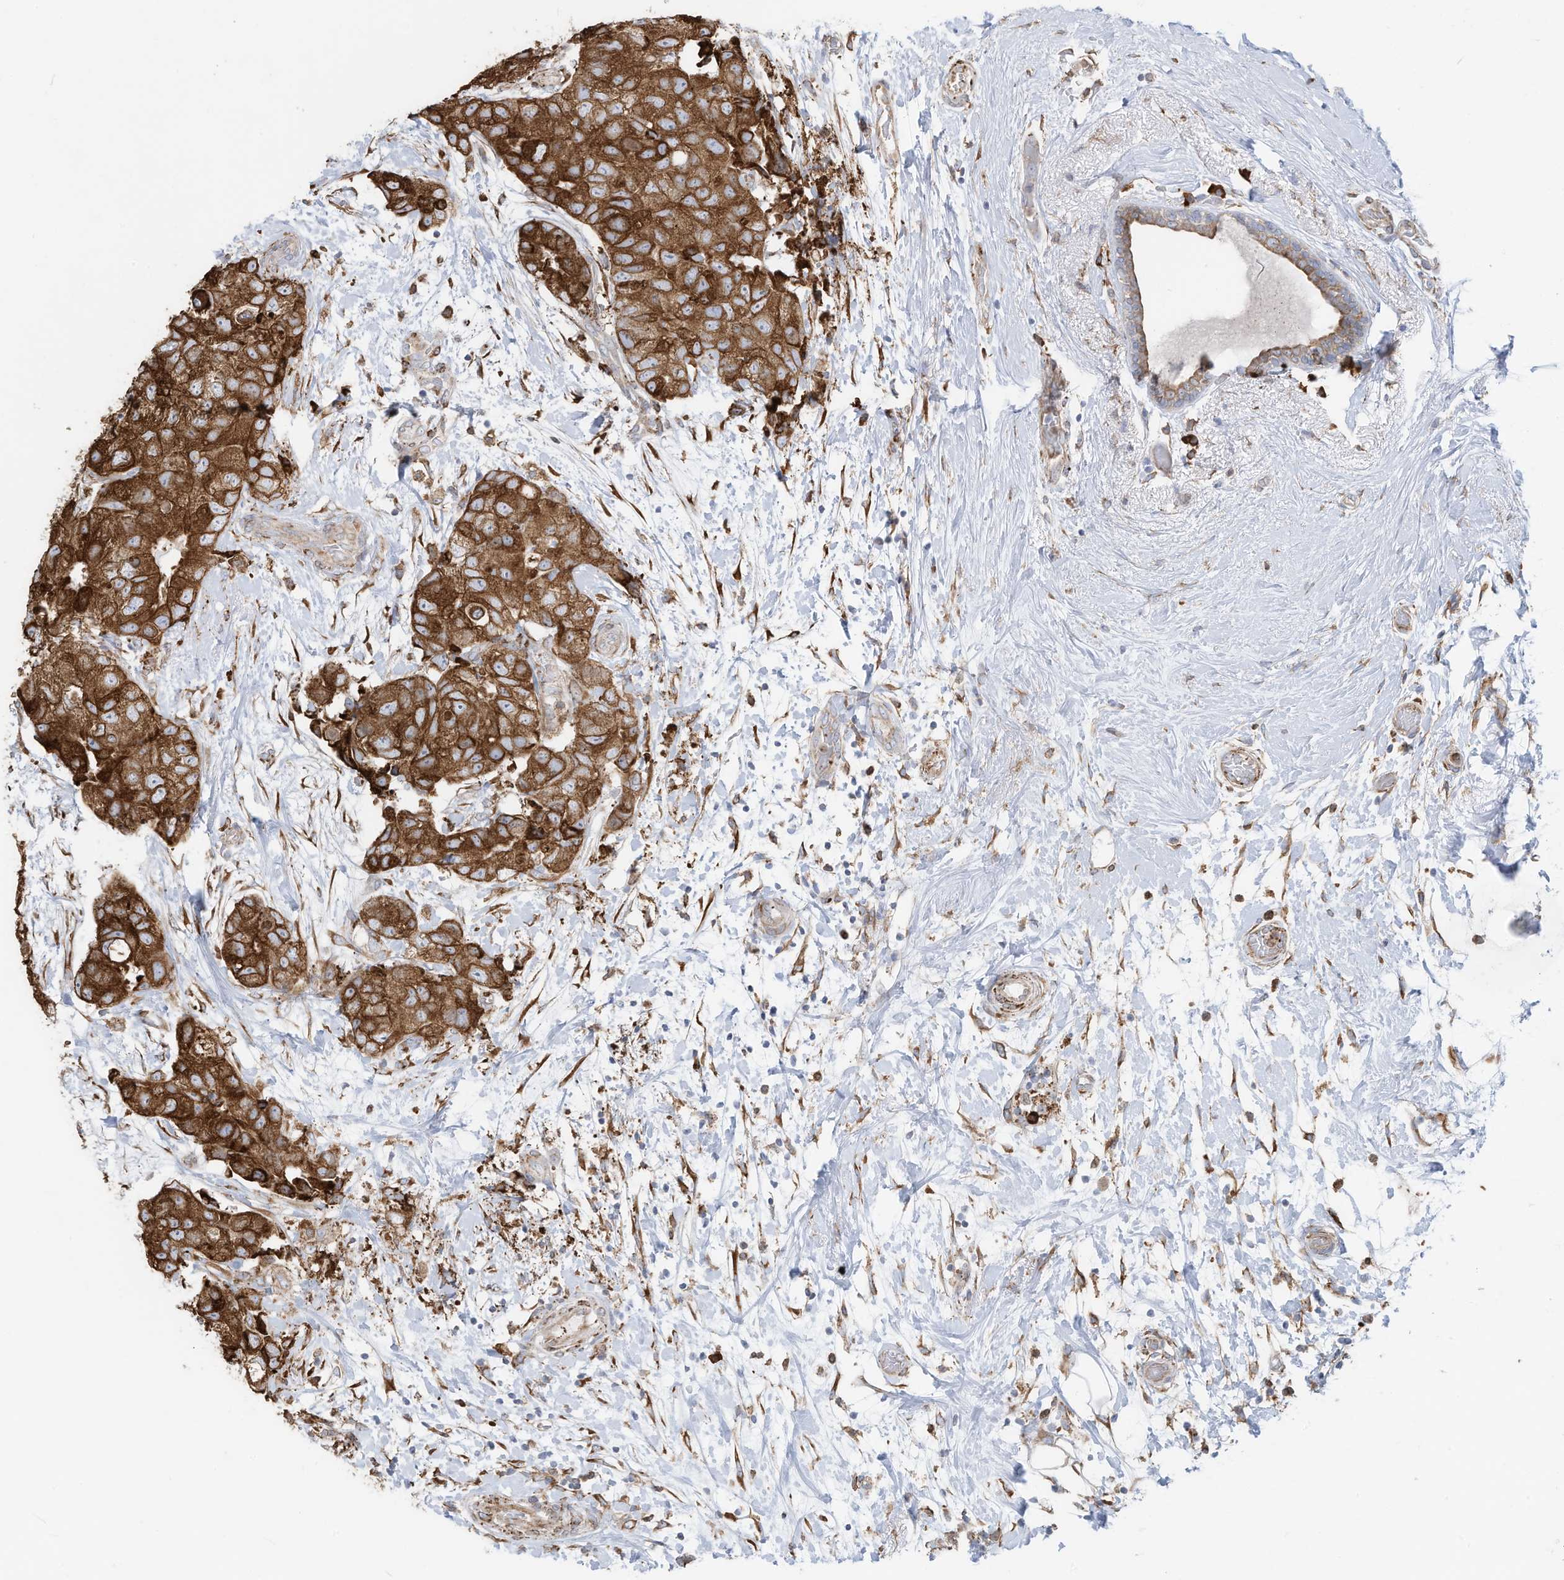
{"staining": {"intensity": "strong", "quantity": ">75%", "location": "cytoplasmic/membranous"}, "tissue": "breast cancer", "cell_type": "Tumor cells", "image_type": "cancer", "snomed": [{"axis": "morphology", "description": "Duct carcinoma"}, {"axis": "topography", "description": "Breast"}], "caption": "Immunohistochemical staining of breast invasive ductal carcinoma reveals high levels of strong cytoplasmic/membranous protein positivity in about >75% of tumor cells. The protein is stained brown, and the nuclei are stained in blue (DAB IHC with brightfield microscopy, high magnification).", "gene": "ZNF354C", "patient": {"sex": "female", "age": 62}}